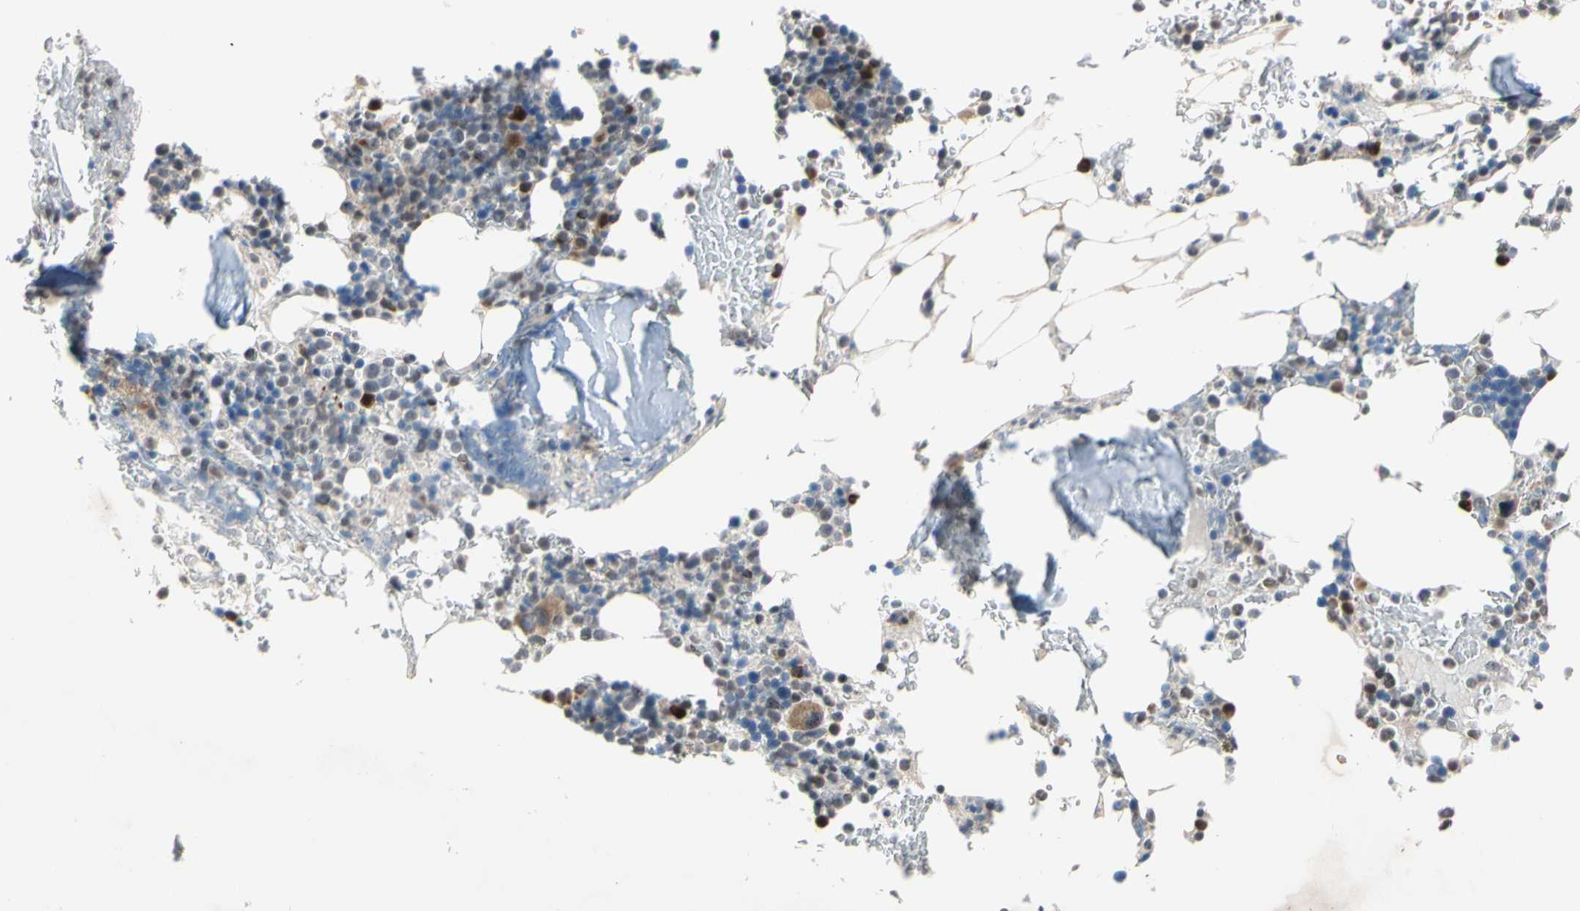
{"staining": {"intensity": "moderate", "quantity": "<25%", "location": "cytoplasmic/membranous"}, "tissue": "bone marrow", "cell_type": "Hematopoietic cells", "image_type": "normal", "snomed": [{"axis": "morphology", "description": "Normal tissue, NOS"}, {"axis": "topography", "description": "Bone marrow"}], "caption": "A histopathology image of bone marrow stained for a protein shows moderate cytoplasmic/membranous brown staining in hematopoietic cells. The protein of interest is shown in brown color, while the nuclei are stained blue.", "gene": "MARK1", "patient": {"sex": "female", "age": 66}}